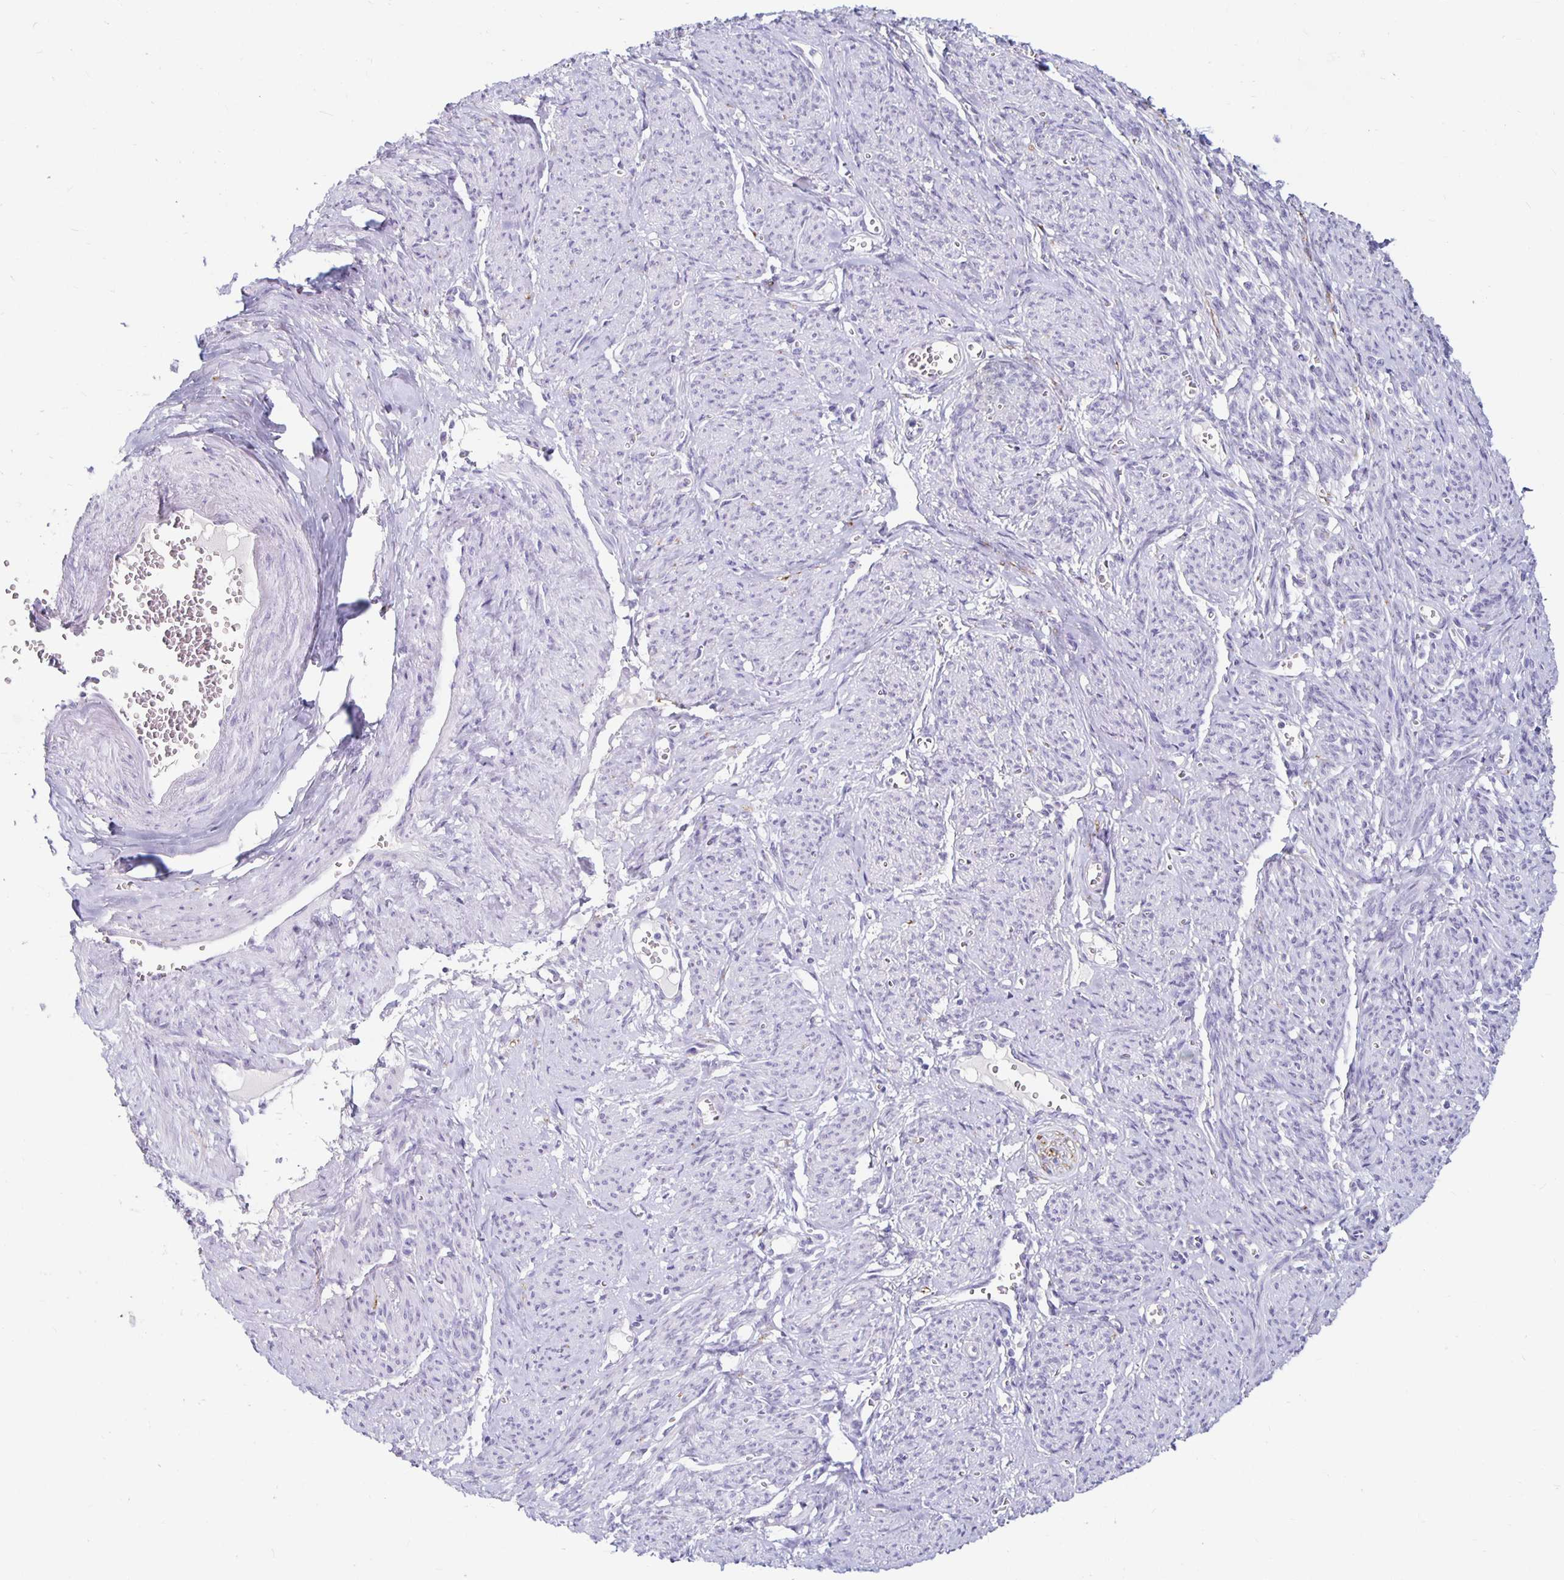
{"staining": {"intensity": "moderate", "quantity": "<25%", "location": "cytoplasmic/membranous"}, "tissue": "smooth muscle", "cell_type": "Smooth muscle cells", "image_type": "normal", "snomed": [{"axis": "morphology", "description": "Normal tissue, NOS"}, {"axis": "topography", "description": "Smooth muscle"}], "caption": "Brown immunohistochemical staining in normal human smooth muscle shows moderate cytoplasmic/membranous positivity in approximately <25% of smooth muscle cells. Ihc stains the protein in brown and the nuclei are stained blue.", "gene": "KCNQ2", "patient": {"sex": "female", "age": 65}}